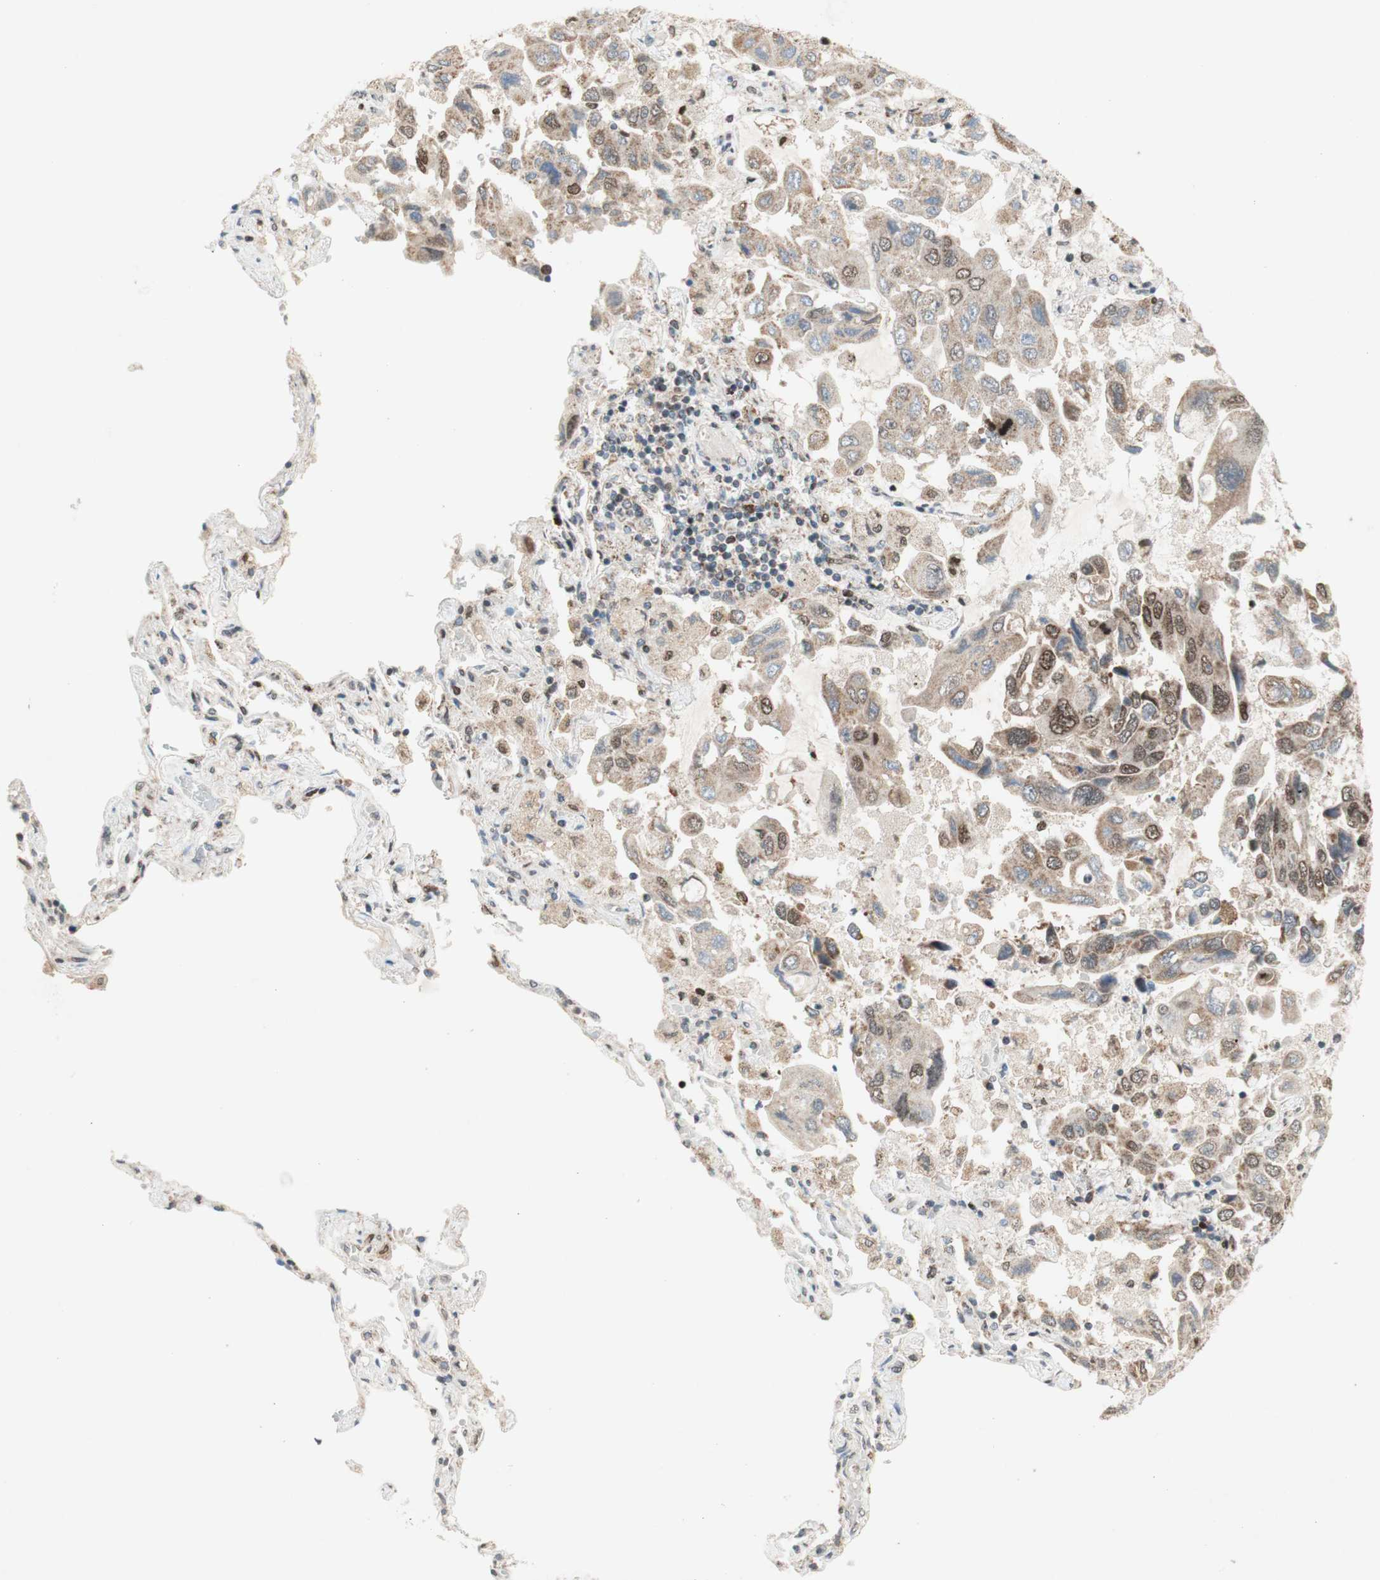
{"staining": {"intensity": "moderate", "quantity": "<25%", "location": "cytoplasmic/membranous,nuclear"}, "tissue": "lung cancer", "cell_type": "Tumor cells", "image_type": "cancer", "snomed": [{"axis": "morphology", "description": "Adenocarcinoma, NOS"}, {"axis": "topography", "description": "Lung"}], "caption": "Brown immunohistochemical staining in human lung cancer reveals moderate cytoplasmic/membranous and nuclear staining in about <25% of tumor cells. Nuclei are stained in blue.", "gene": "DNMT3A", "patient": {"sex": "male", "age": 64}}